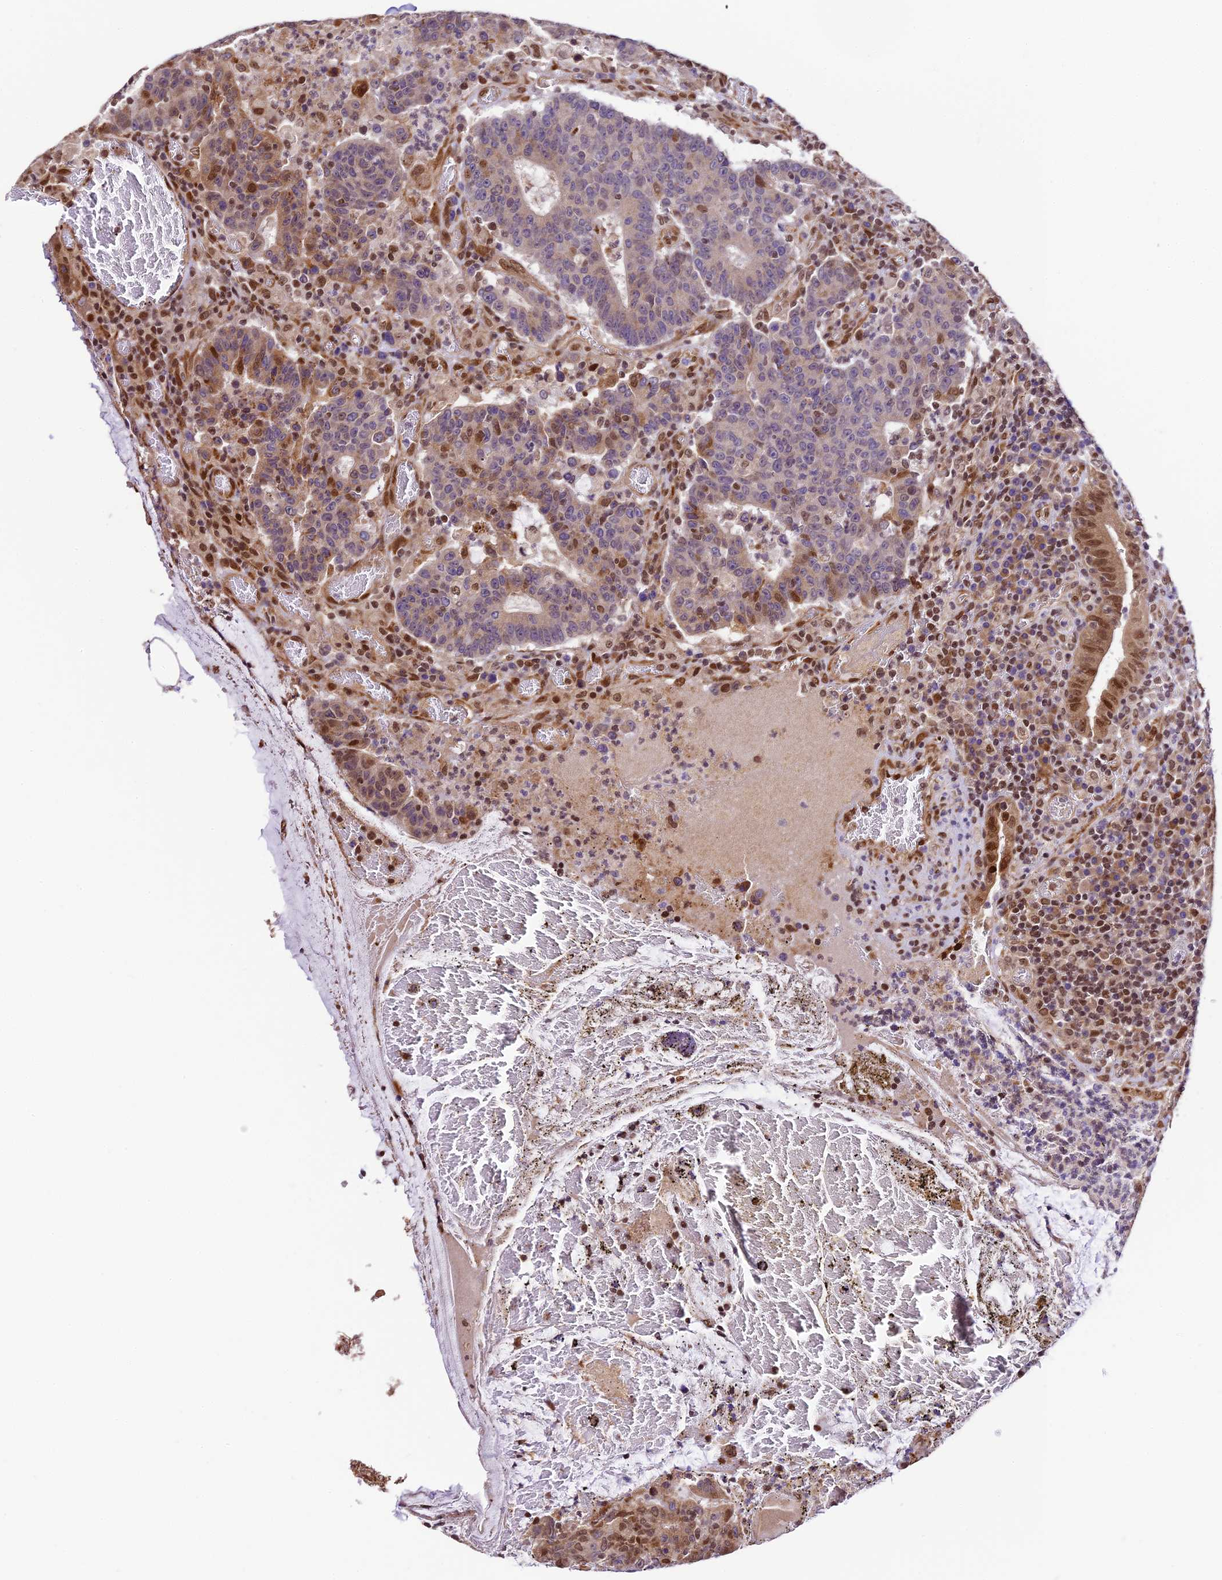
{"staining": {"intensity": "moderate", "quantity": "25%-75%", "location": "nuclear"}, "tissue": "colorectal cancer", "cell_type": "Tumor cells", "image_type": "cancer", "snomed": [{"axis": "morphology", "description": "Adenocarcinoma, NOS"}, {"axis": "topography", "description": "Colon"}], "caption": "An image of colorectal cancer (adenocarcinoma) stained for a protein demonstrates moderate nuclear brown staining in tumor cells. The staining is performed using DAB (3,3'-diaminobenzidine) brown chromogen to label protein expression. The nuclei are counter-stained blue using hematoxylin.", "gene": "TRIM22", "patient": {"sex": "female", "age": 75}}